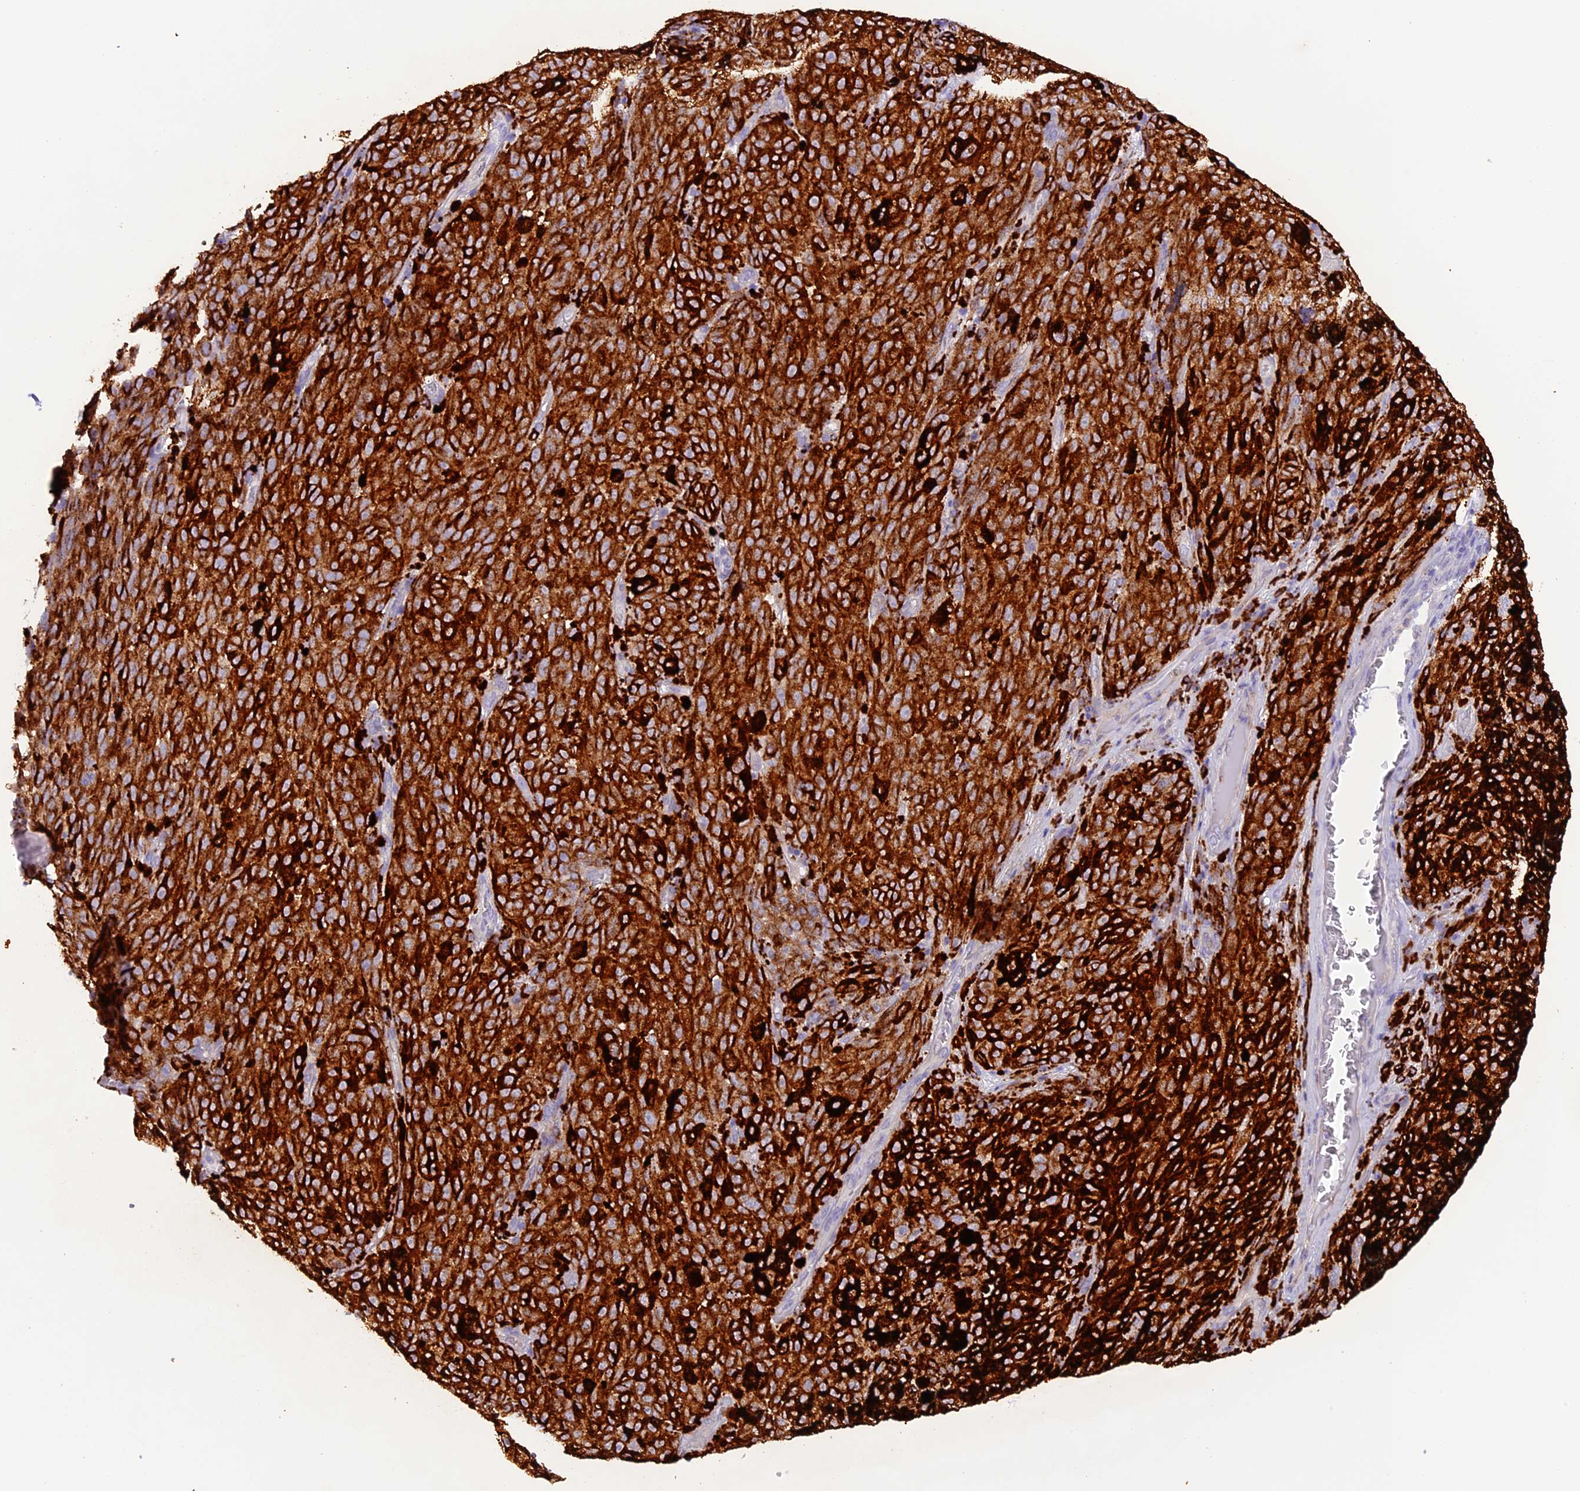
{"staining": {"intensity": "strong", "quantity": ">75%", "location": "cytoplasmic/membranous"}, "tissue": "melanoma", "cell_type": "Tumor cells", "image_type": "cancer", "snomed": [{"axis": "morphology", "description": "Malignant melanoma, NOS"}, {"axis": "topography", "description": "Skin"}], "caption": "Protein expression analysis of melanoma demonstrates strong cytoplasmic/membranous positivity in about >75% of tumor cells.", "gene": "NCK2", "patient": {"sex": "female", "age": 82}}